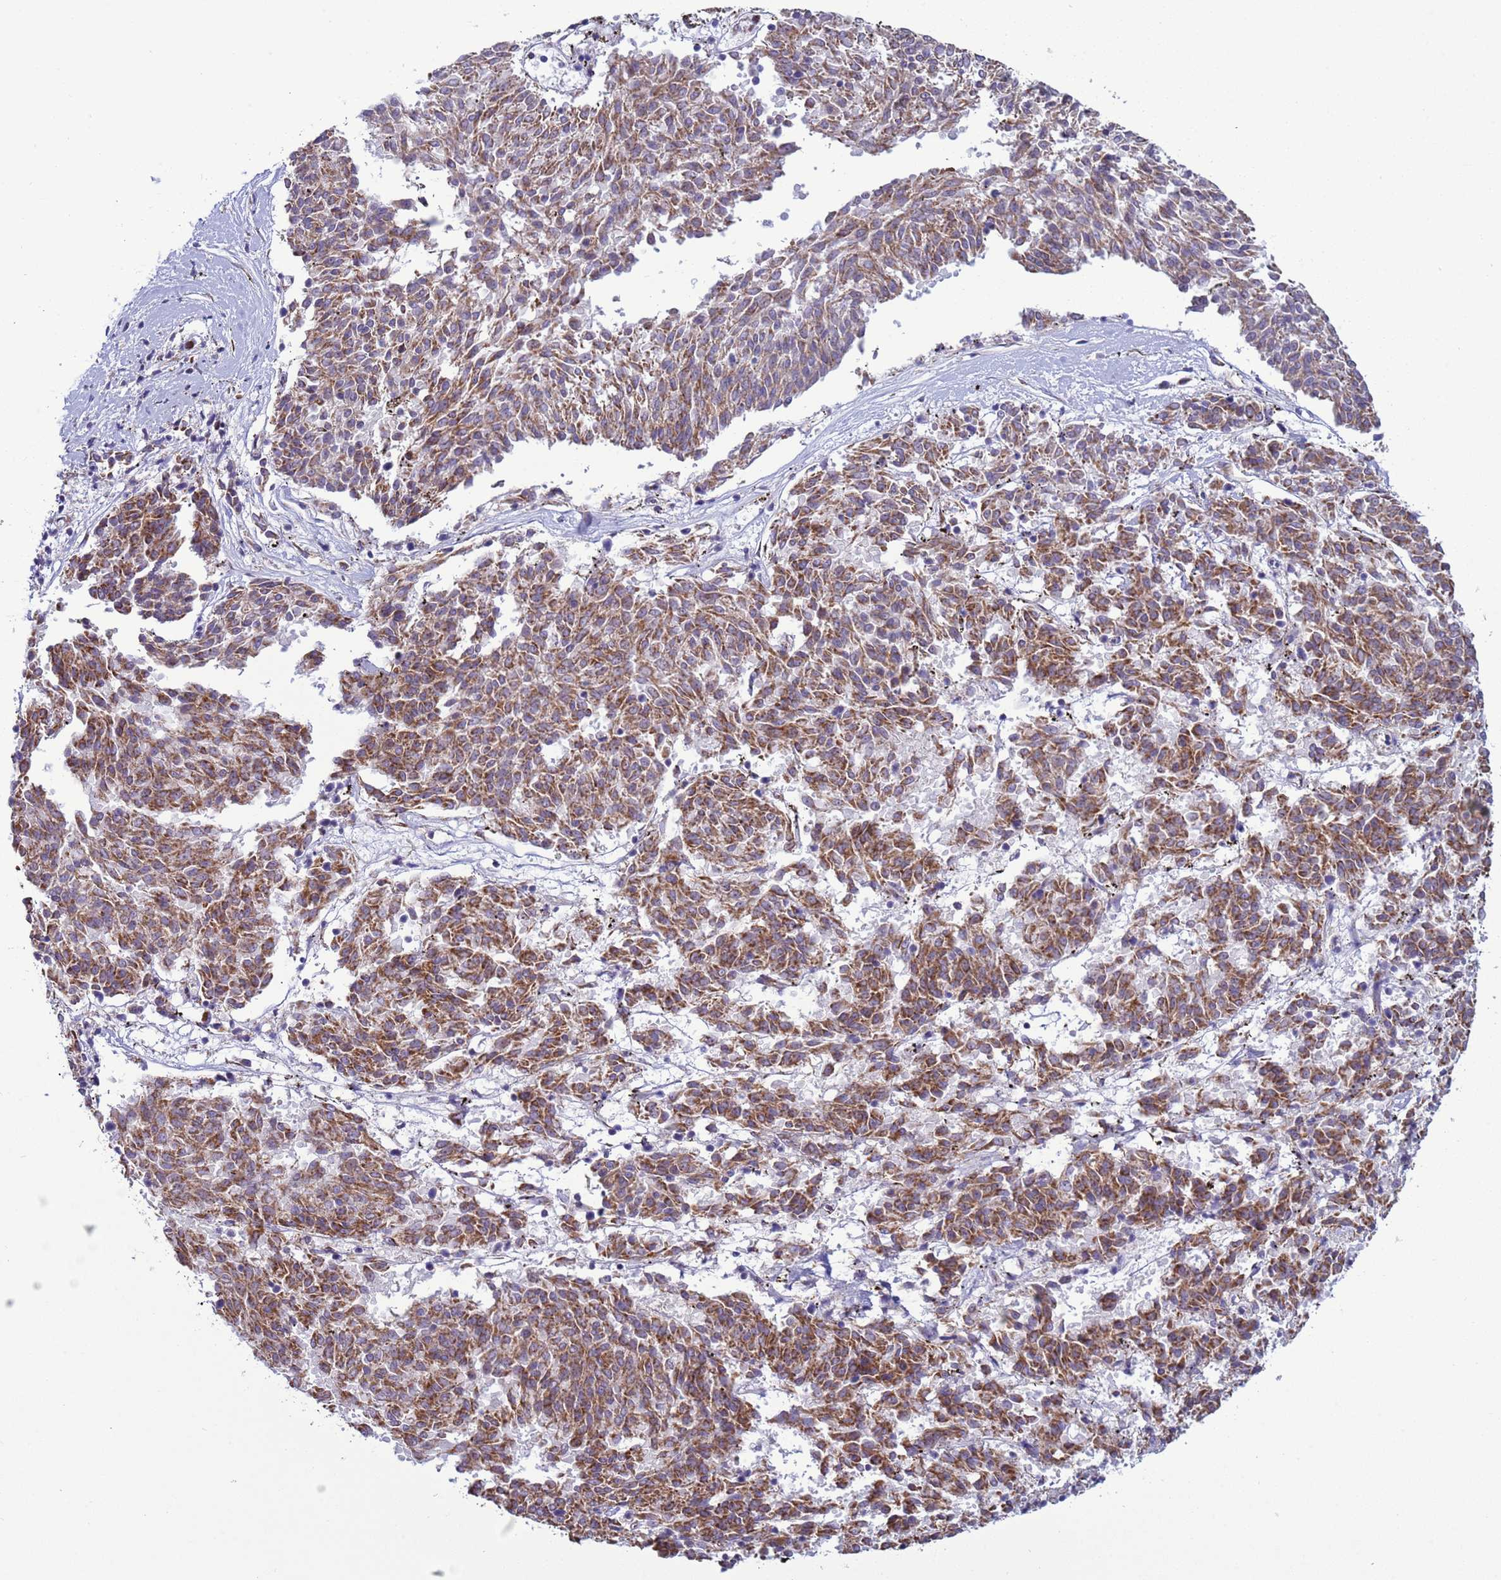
{"staining": {"intensity": "moderate", "quantity": ">75%", "location": "cytoplasmic/membranous"}, "tissue": "melanoma", "cell_type": "Tumor cells", "image_type": "cancer", "snomed": [{"axis": "morphology", "description": "Malignant melanoma, NOS"}, {"axis": "topography", "description": "Skin"}], "caption": "A medium amount of moderate cytoplasmic/membranous positivity is seen in about >75% of tumor cells in malignant melanoma tissue. (Brightfield microscopy of DAB IHC at high magnification).", "gene": "ABHD17B", "patient": {"sex": "female", "age": 72}}